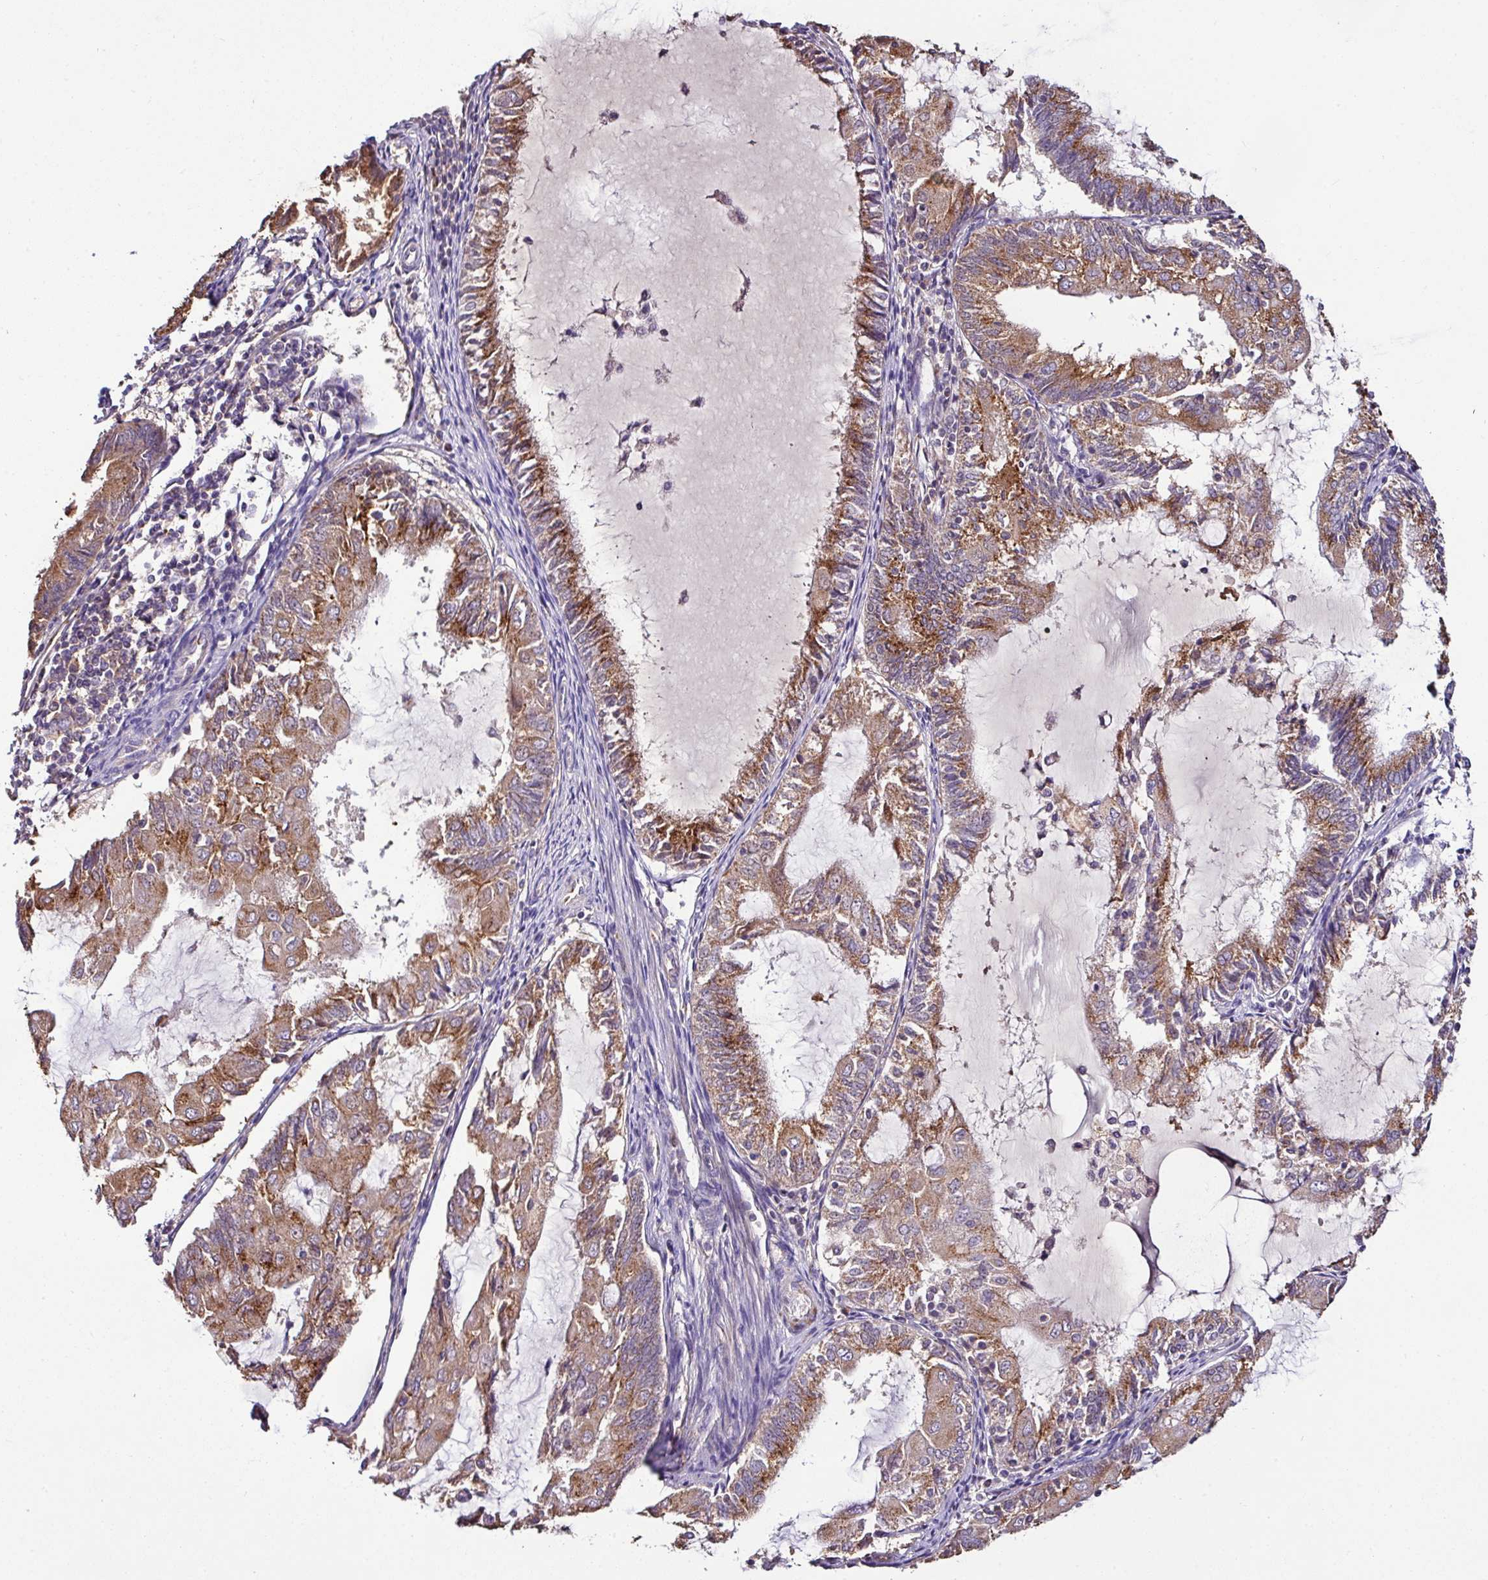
{"staining": {"intensity": "moderate", "quantity": ">75%", "location": "cytoplasmic/membranous"}, "tissue": "endometrial cancer", "cell_type": "Tumor cells", "image_type": "cancer", "snomed": [{"axis": "morphology", "description": "Adenocarcinoma, NOS"}, {"axis": "topography", "description": "Endometrium"}], "caption": "About >75% of tumor cells in human endometrial adenocarcinoma demonstrate moderate cytoplasmic/membranous protein positivity as visualized by brown immunohistochemical staining.", "gene": "CPD", "patient": {"sex": "female", "age": 81}}